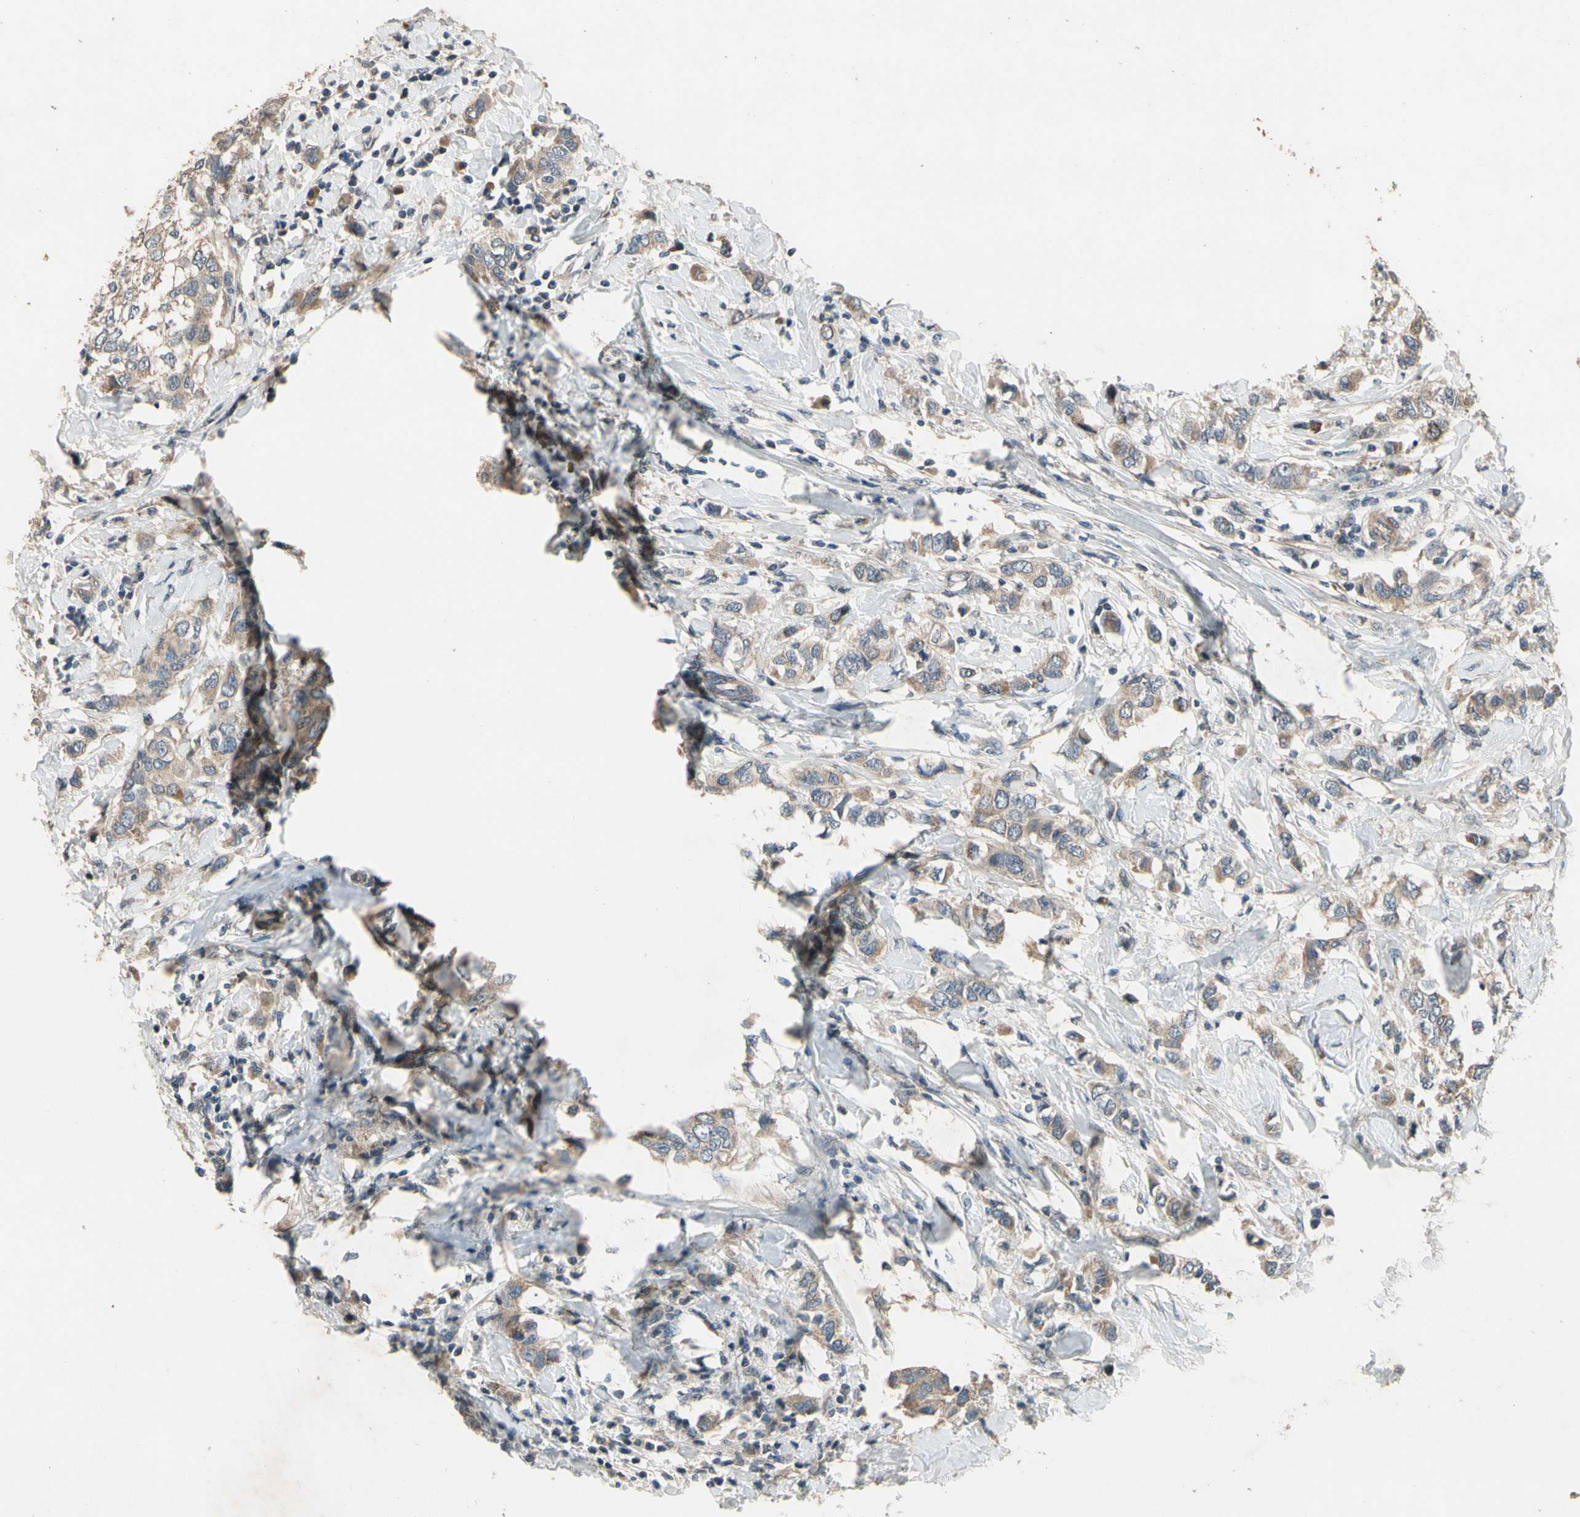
{"staining": {"intensity": "weak", "quantity": ">75%", "location": "cytoplasmic/membranous"}, "tissue": "breast cancer", "cell_type": "Tumor cells", "image_type": "cancer", "snomed": [{"axis": "morphology", "description": "Duct carcinoma"}, {"axis": "topography", "description": "Breast"}], "caption": "This micrograph demonstrates immunohistochemistry staining of human breast cancer (infiltrating ductal carcinoma), with low weak cytoplasmic/membranous expression in approximately >75% of tumor cells.", "gene": "ALKBH3", "patient": {"sex": "female", "age": 50}}